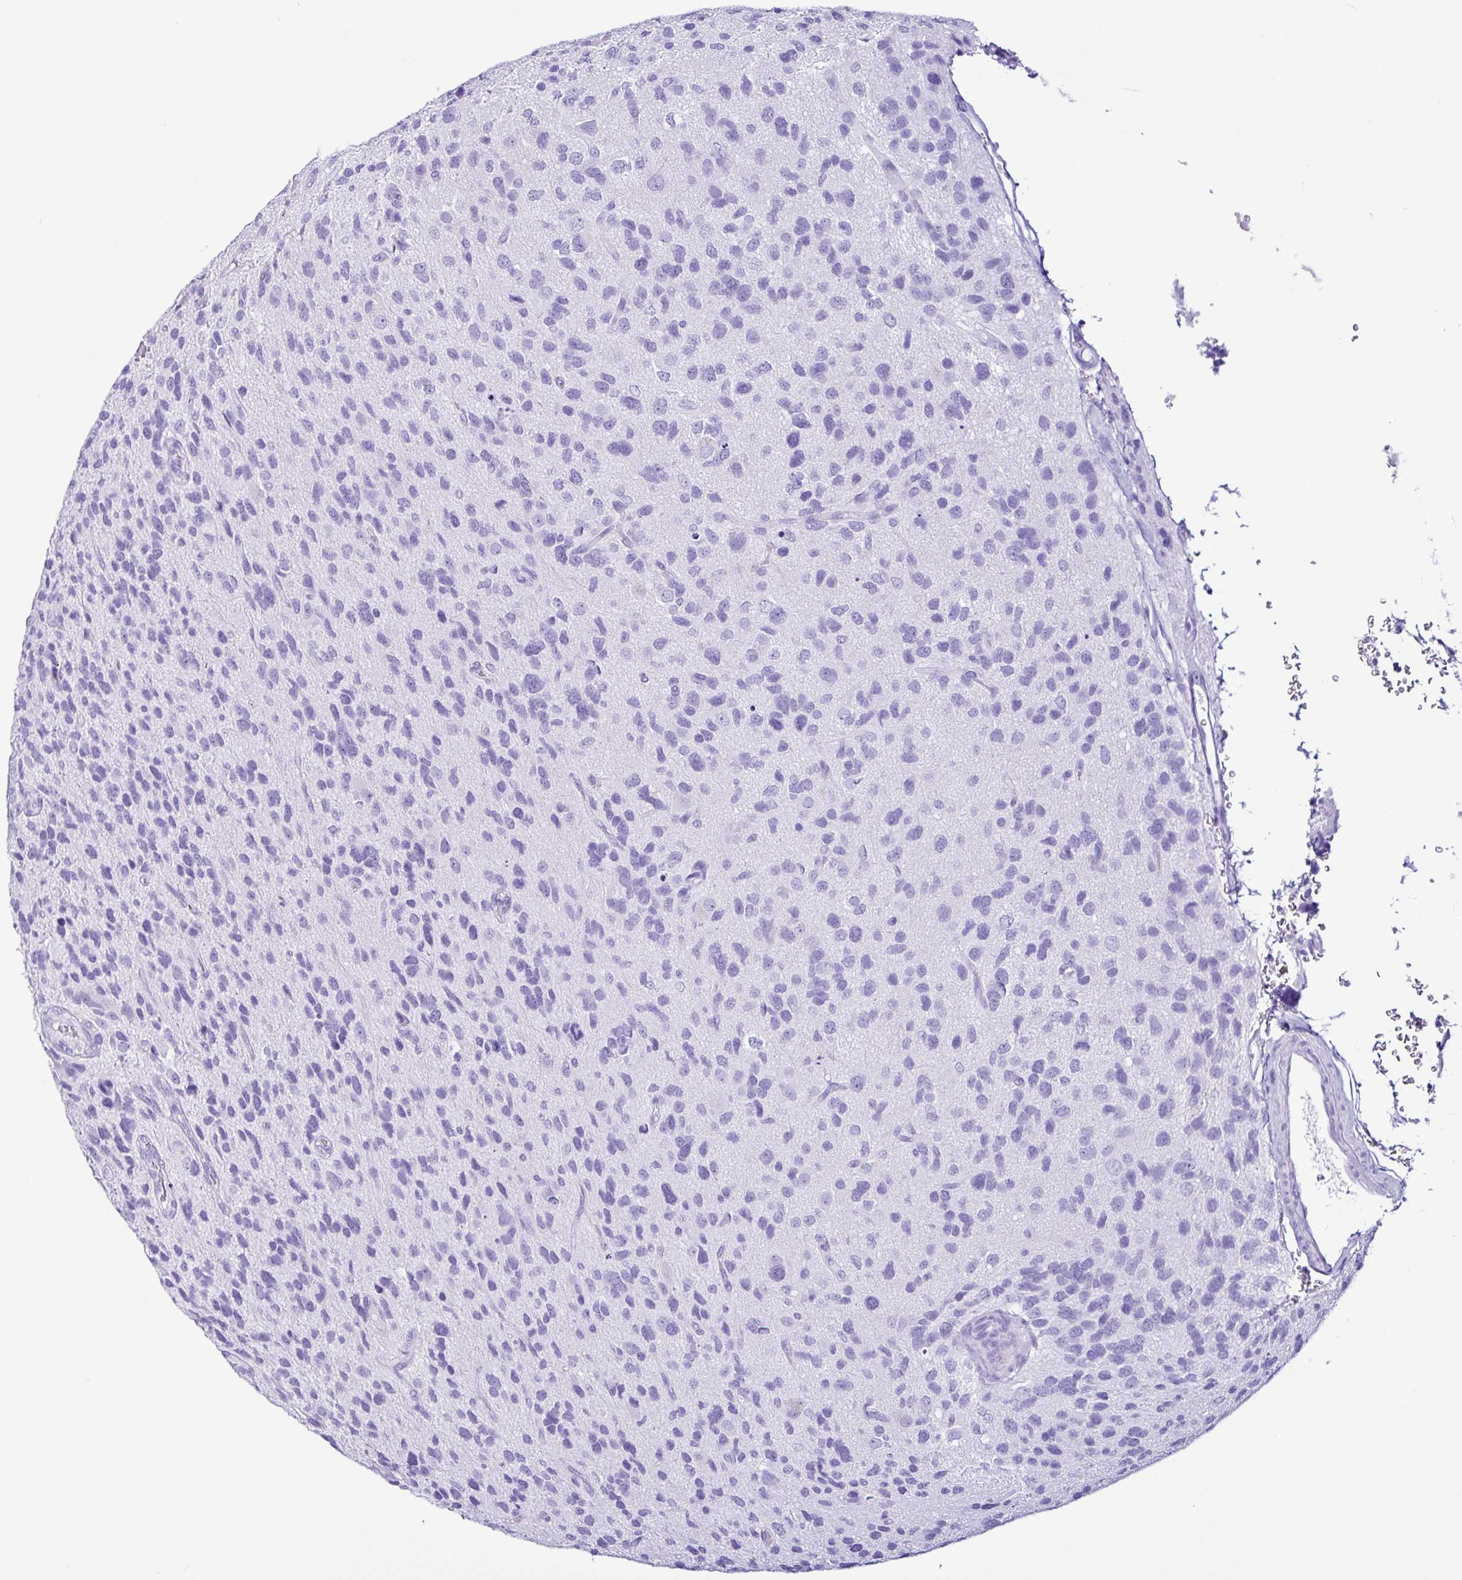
{"staining": {"intensity": "negative", "quantity": "none", "location": "none"}, "tissue": "glioma", "cell_type": "Tumor cells", "image_type": "cancer", "snomed": [{"axis": "morphology", "description": "Glioma, malignant, High grade"}, {"axis": "topography", "description": "Brain"}], "caption": "The IHC micrograph has no significant staining in tumor cells of glioma tissue.", "gene": "PIGF", "patient": {"sex": "female", "age": 58}}